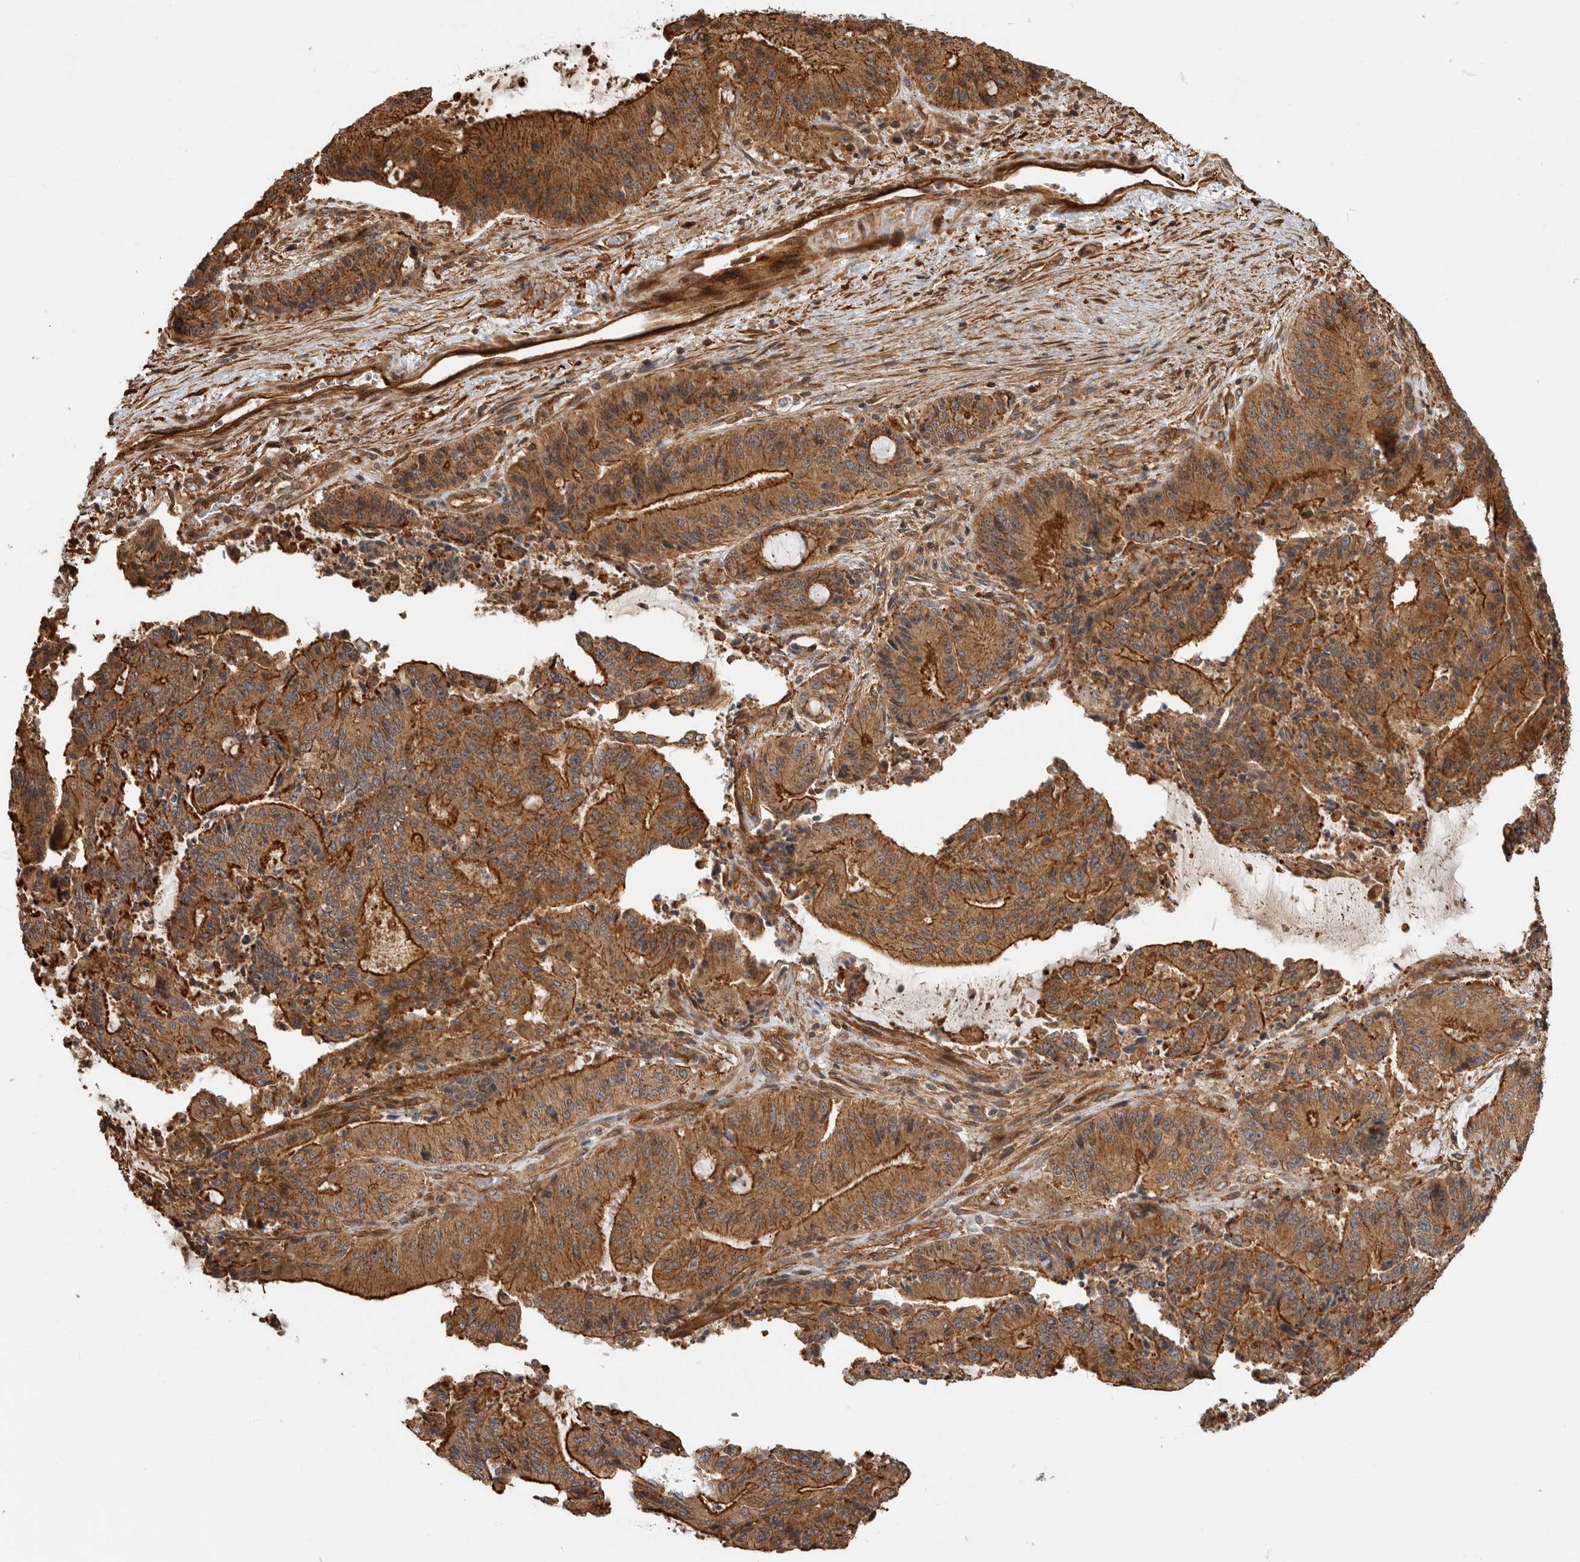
{"staining": {"intensity": "strong", "quantity": ">75%", "location": "cytoplasmic/membranous"}, "tissue": "liver cancer", "cell_type": "Tumor cells", "image_type": "cancer", "snomed": [{"axis": "morphology", "description": "Normal tissue, NOS"}, {"axis": "morphology", "description": "Cholangiocarcinoma"}, {"axis": "topography", "description": "Liver"}, {"axis": "topography", "description": "Peripheral nerve tissue"}], "caption": "Human liver cancer (cholangiocarcinoma) stained for a protein (brown) shows strong cytoplasmic/membranous positive positivity in approximately >75% of tumor cells.", "gene": "GPATCH2", "patient": {"sex": "female", "age": 73}}